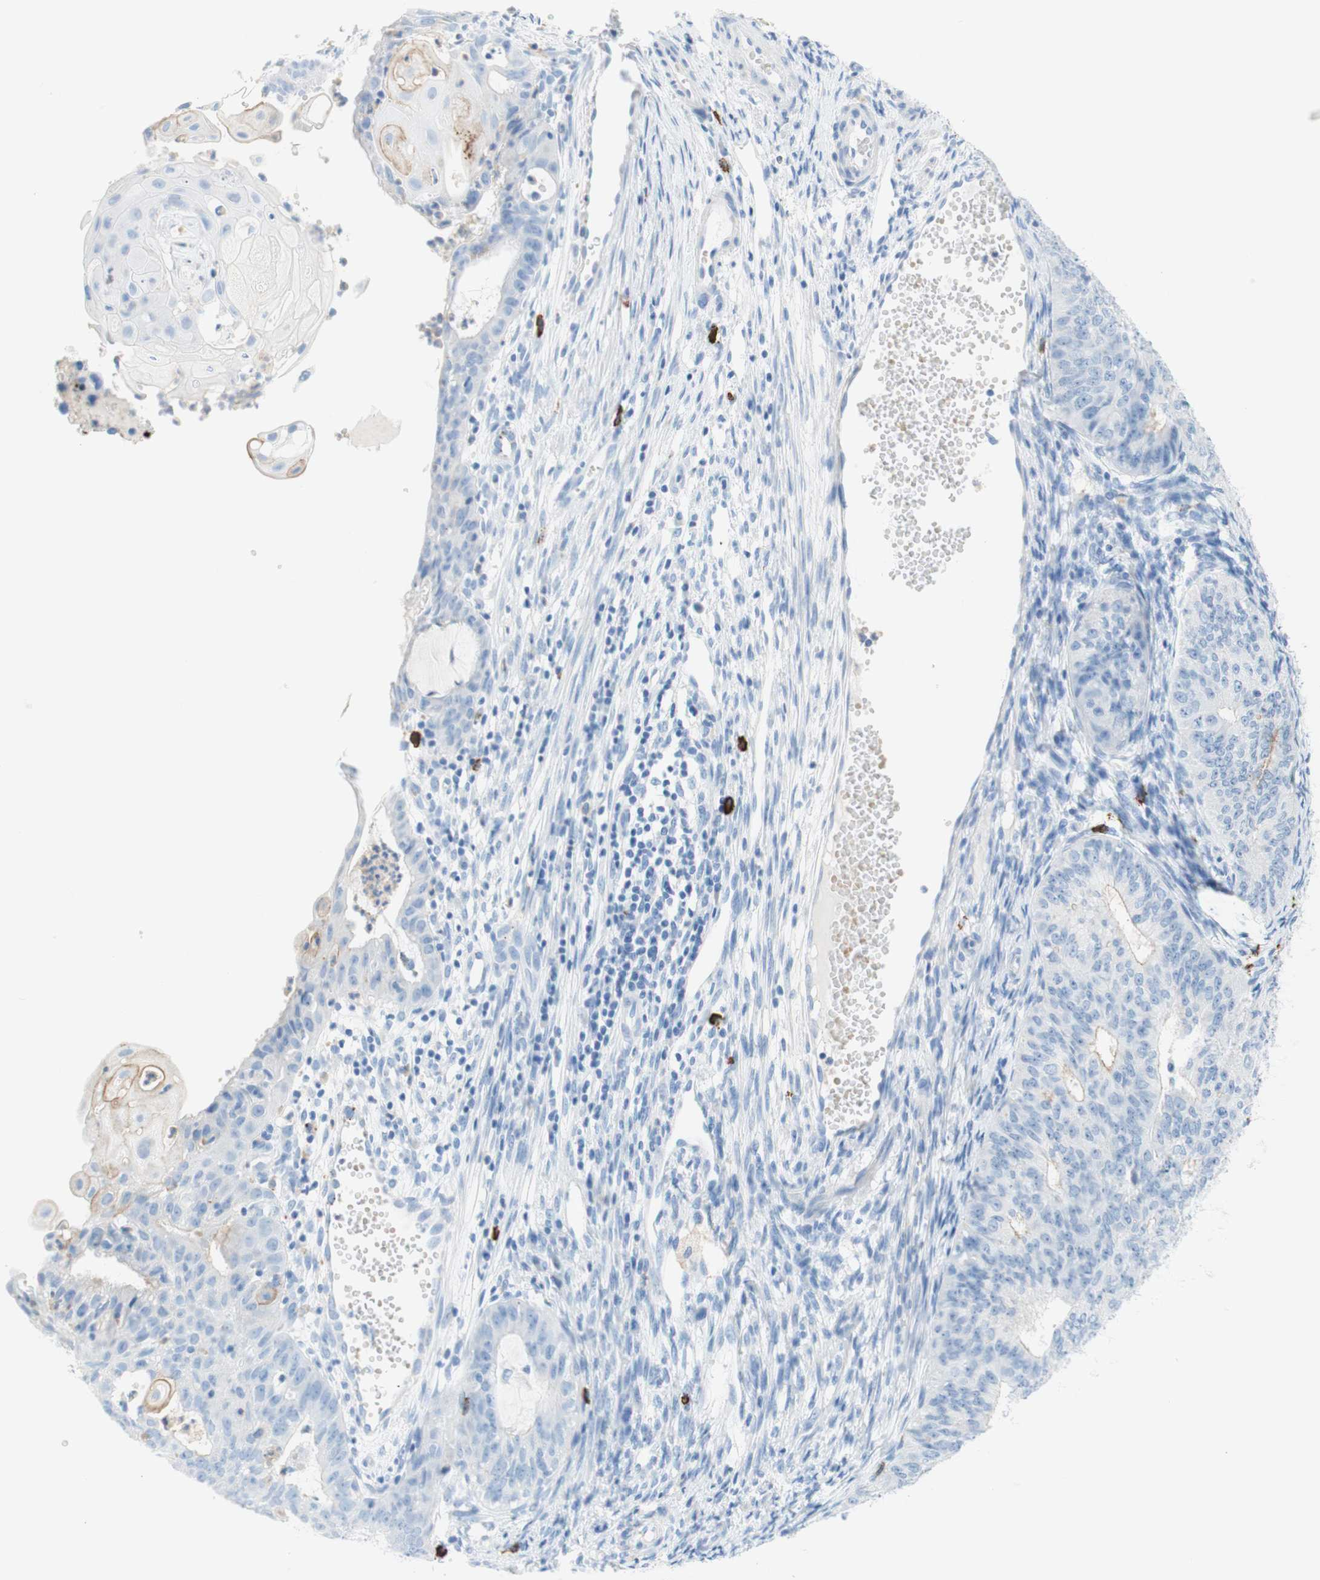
{"staining": {"intensity": "negative", "quantity": "none", "location": "none"}, "tissue": "endometrial cancer", "cell_type": "Tumor cells", "image_type": "cancer", "snomed": [{"axis": "morphology", "description": "Adenocarcinoma, NOS"}, {"axis": "topography", "description": "Endometrium"}], "caption": "Endometrial cancer was stained to show a protein in brown. There is no significant positivity in tumor cells. Brightfield microscopy of IHC stained with DAB (brown) and hematoxylin (blue), captured at high magnification.", "gene": "CEACAM1", "patient": {"sex": "female", "age": 32}}